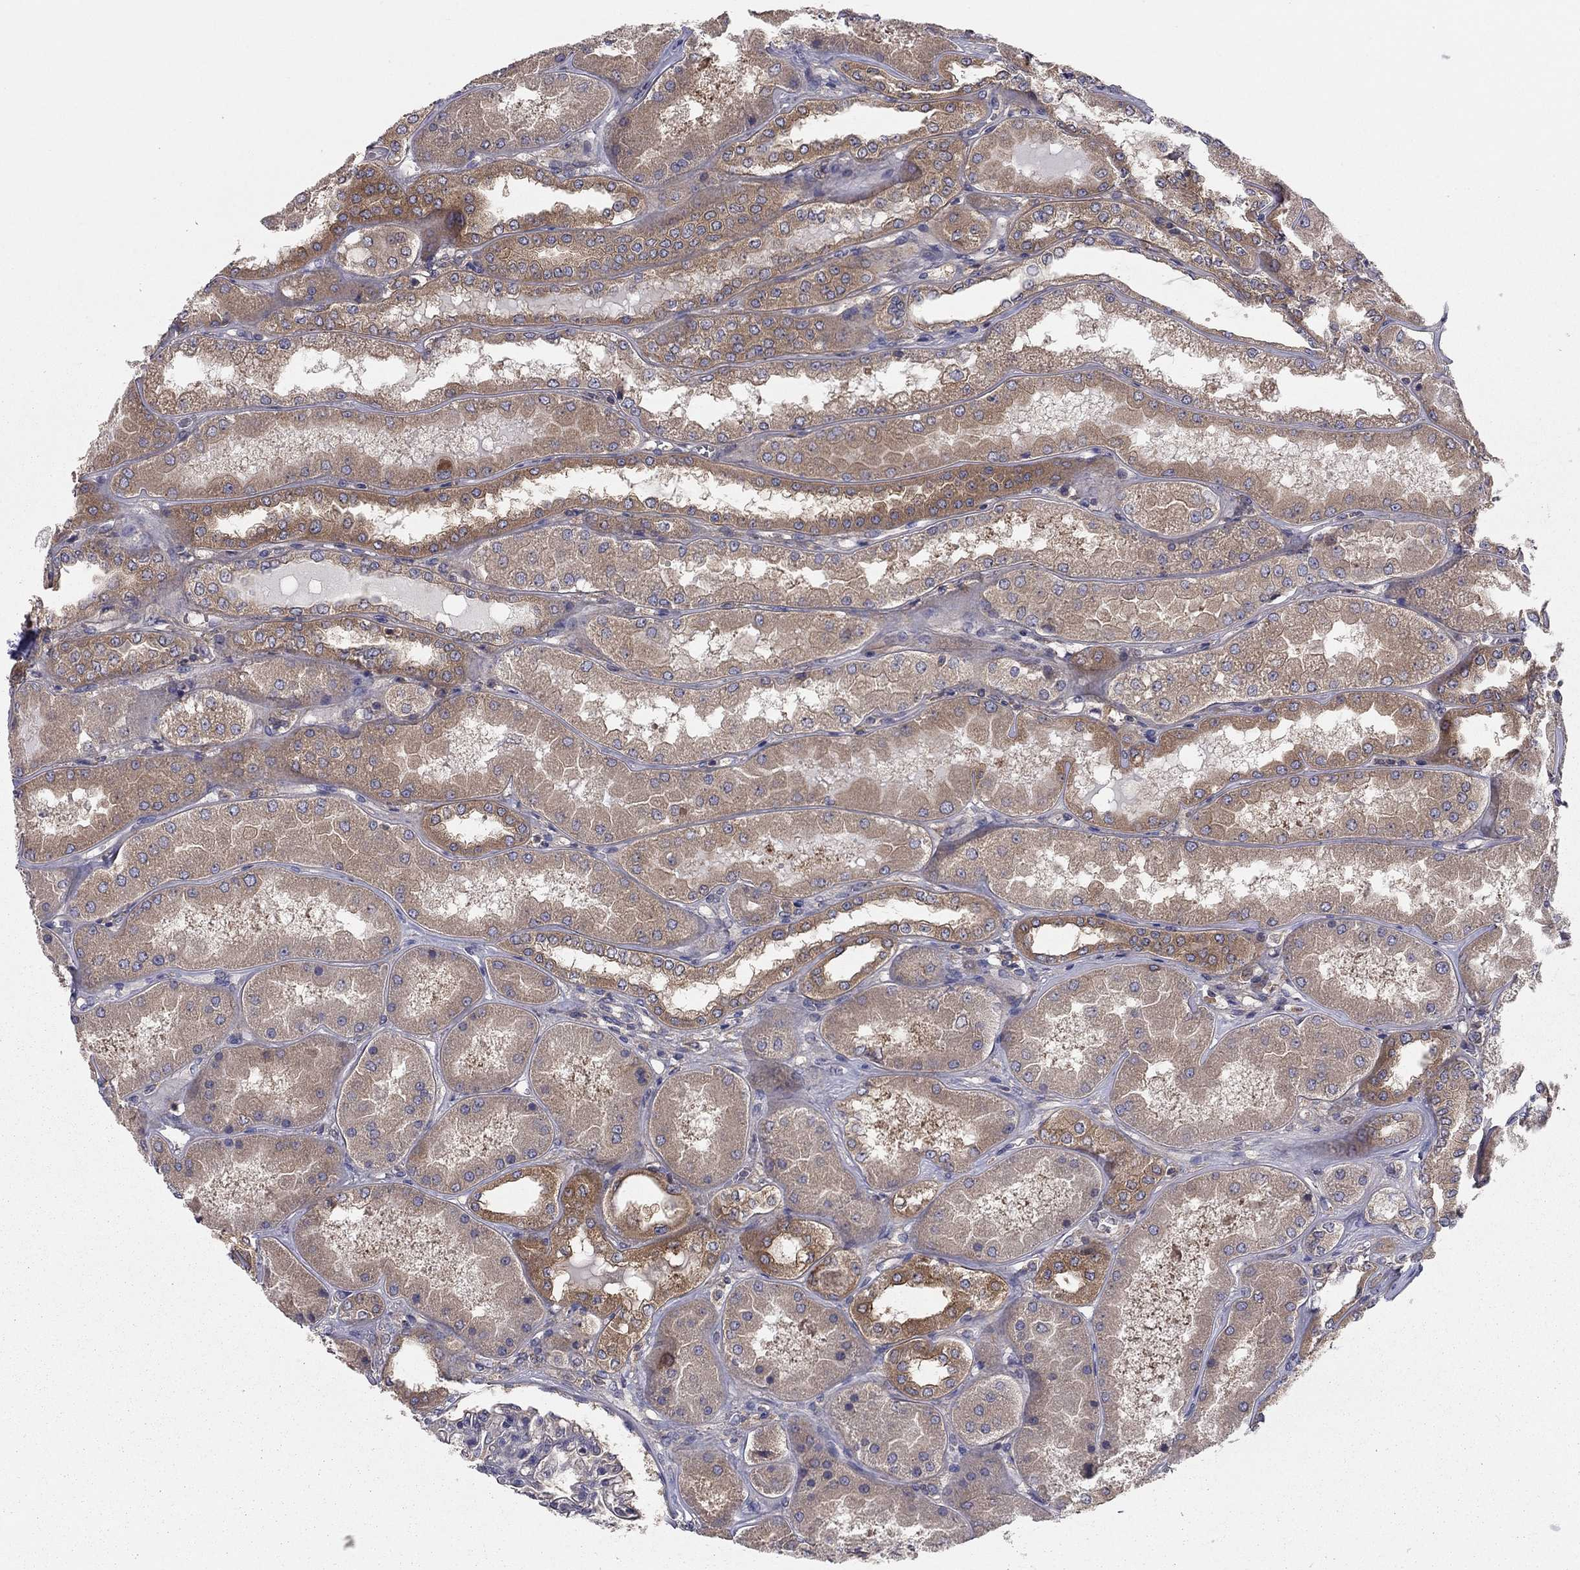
{"staining": {"intensity": "negative", "quantity": "none", "location": "none"}, "tissue": "kidney", "cell_type": "Cells in glomeruli", "image_type": "normal", "snomed": [{"axis": "morphology", "description": "Normal tissue, NOS"}, {"axis": "topography", "description": "Kidney"}], "caption": "Immunohistochemical staining of unremarkable kidney displays no significant expression in cells in glomeruli.", "gene": "RNF123", "patient": {"sex": "female", "age": 56}}